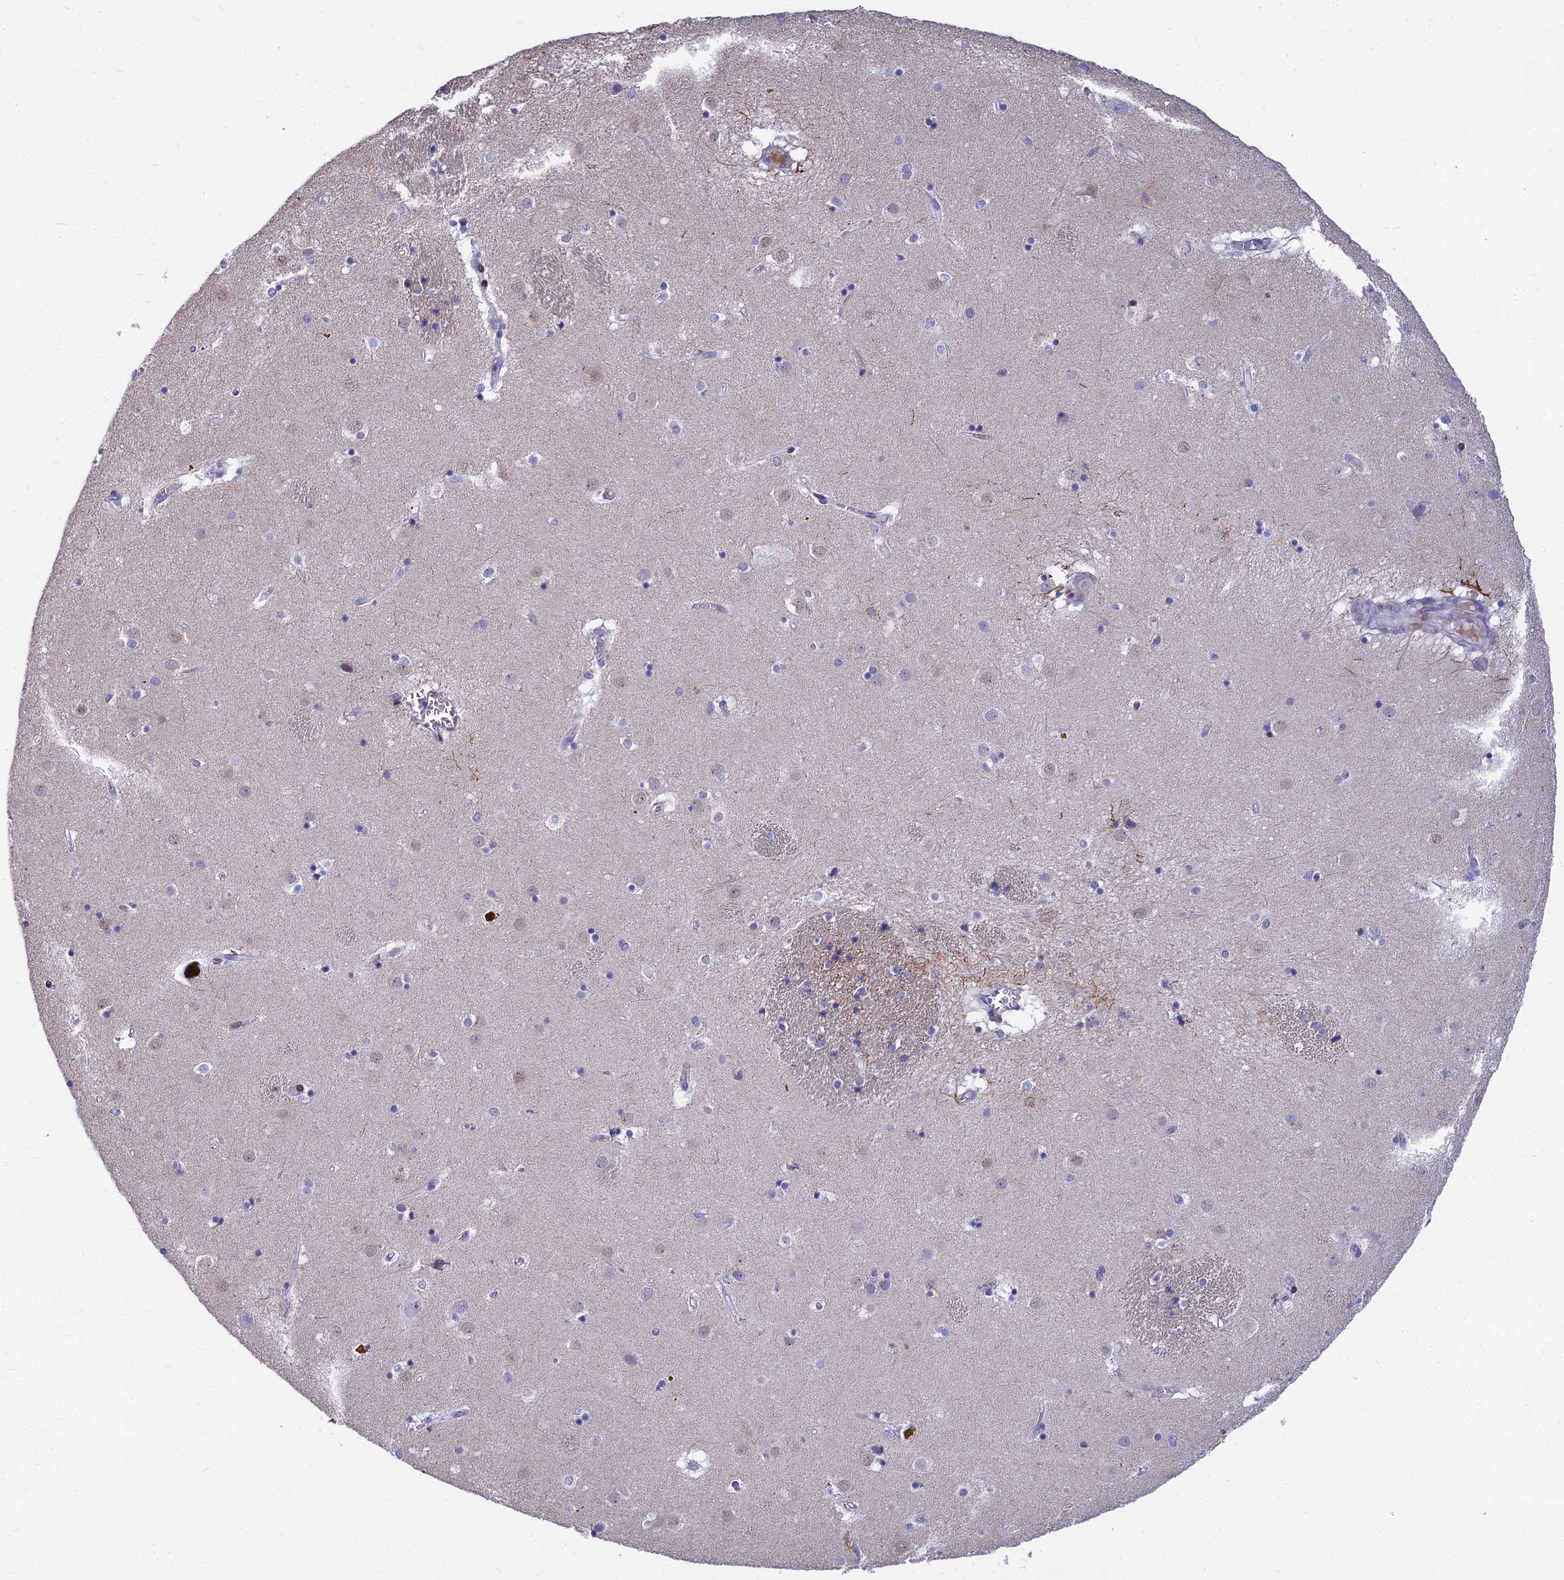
{"staining": {"intensity": "negative", "quantity": "none", "location": "none"}, "tissue": "caudate", "cell_type": "Glial cells", "image_type": "normal", "snomed": [{"axis": "morphology", "description": "Normal tissue, NOS"}, {"axis": "topography", "description": "Lateral ventricle wall"}], "caption": "Immunohistochemical staining of benign human caudate exhibits no significant positivity in glial cells.", "gene": "MYBPC2", "patient": {"sex": "male", "age": 70}}